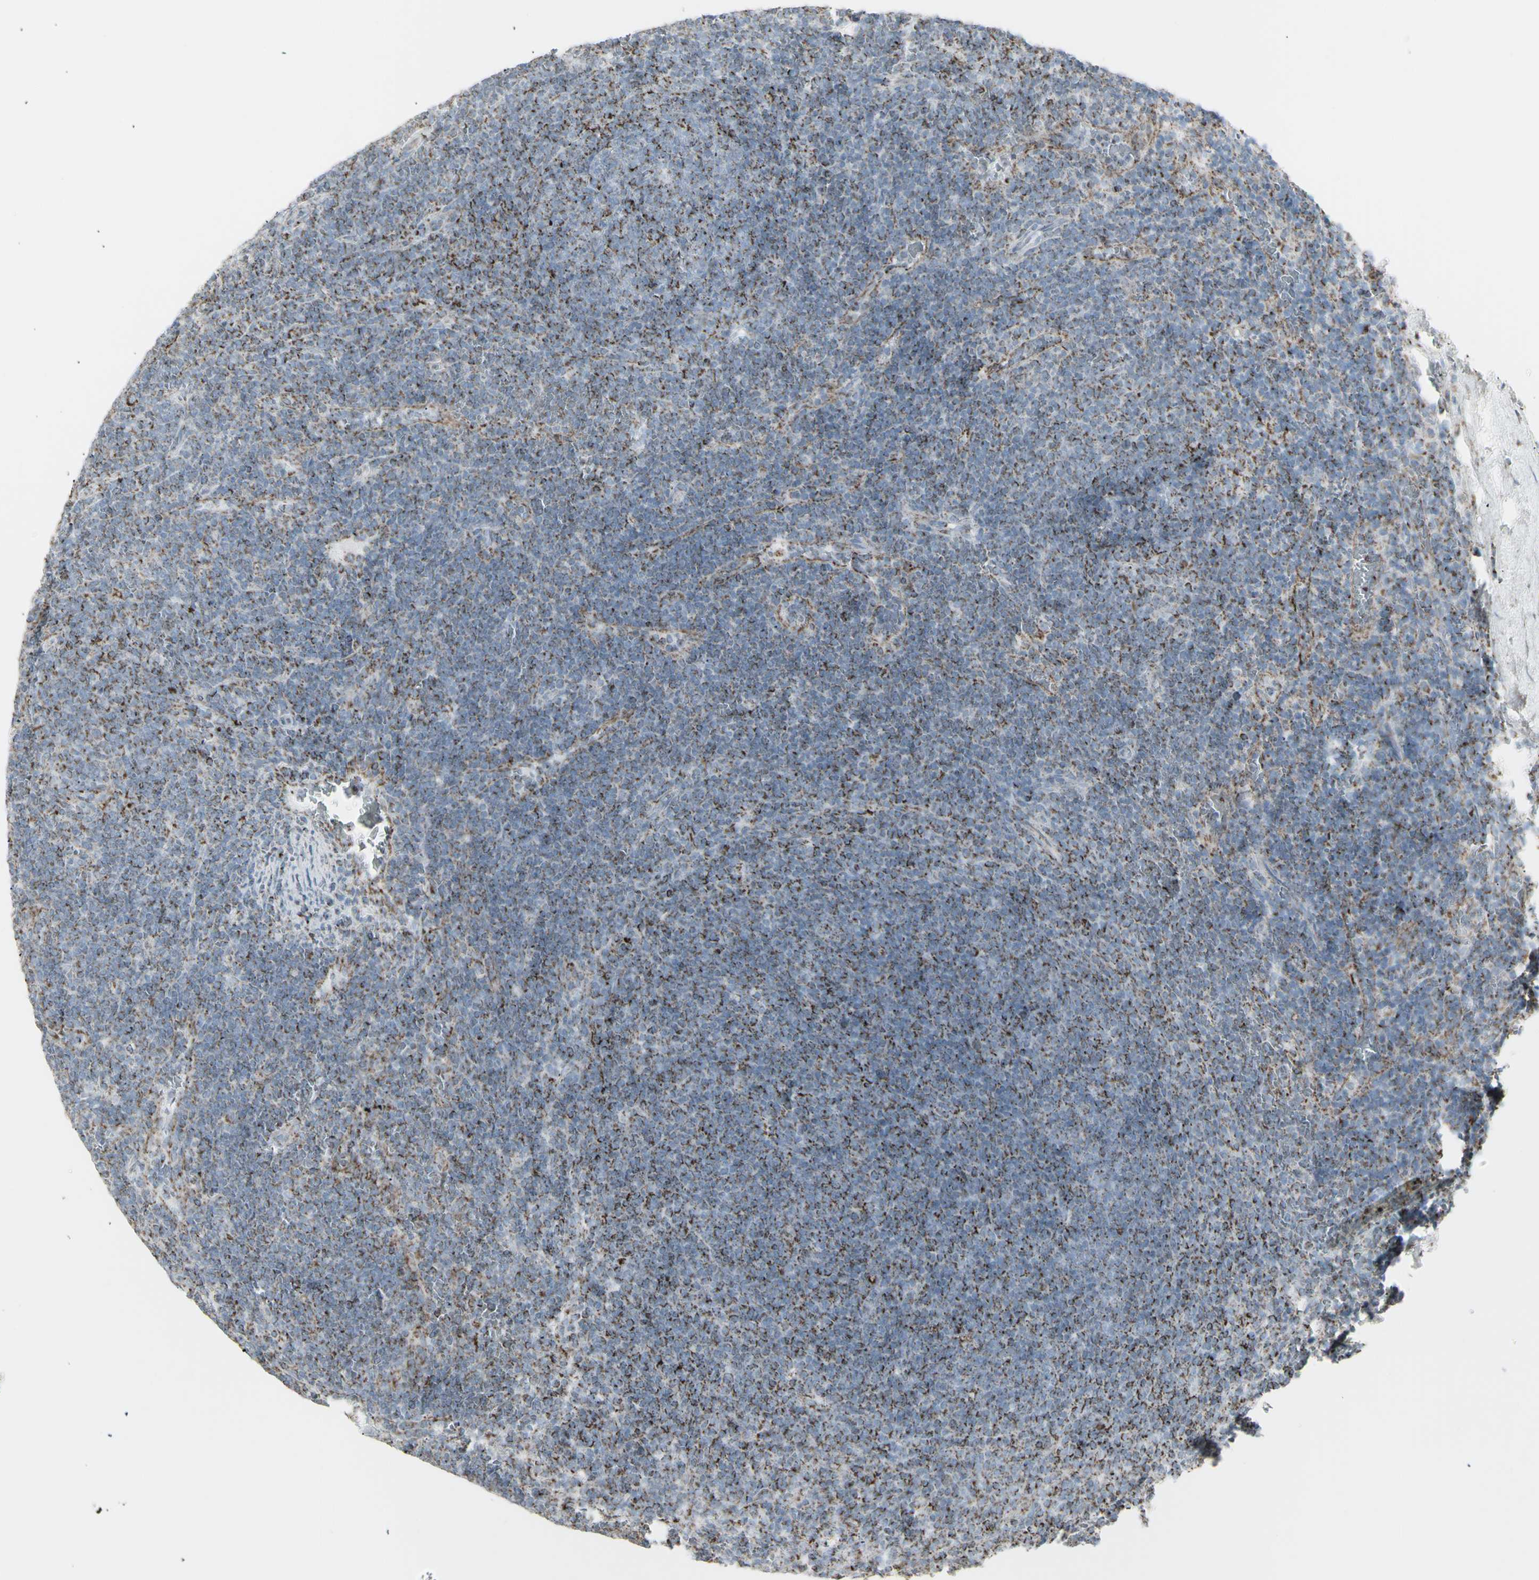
{"staining": {"intensity": "moderate", "quantity": "25%-75%", "location": "cytoplasmic/membranous"}, "tissue": "lymphoma", "cell_type": "Tumor cells", "image_type": "cancer", "snomed": [{"axis": "morphology", "description": "Malignant lymphoma, non-Hodgkin's type, Low grade"}, {"axis": "topography", "description": "Spleen"}], "caption": "IHC of human malignant lymphoma, non-Hodgkin's type (low-grade) shows medium levels of moderate cytoplasmic/membranous expression in about 25%-75% of tumor cells. (Stains: DAB in brown, nuclei in blue, Microscopy: brightfield microscopy at high magnification).", "gene": "PLGRKT", "patient": {"sex": "female", "age": 50}}